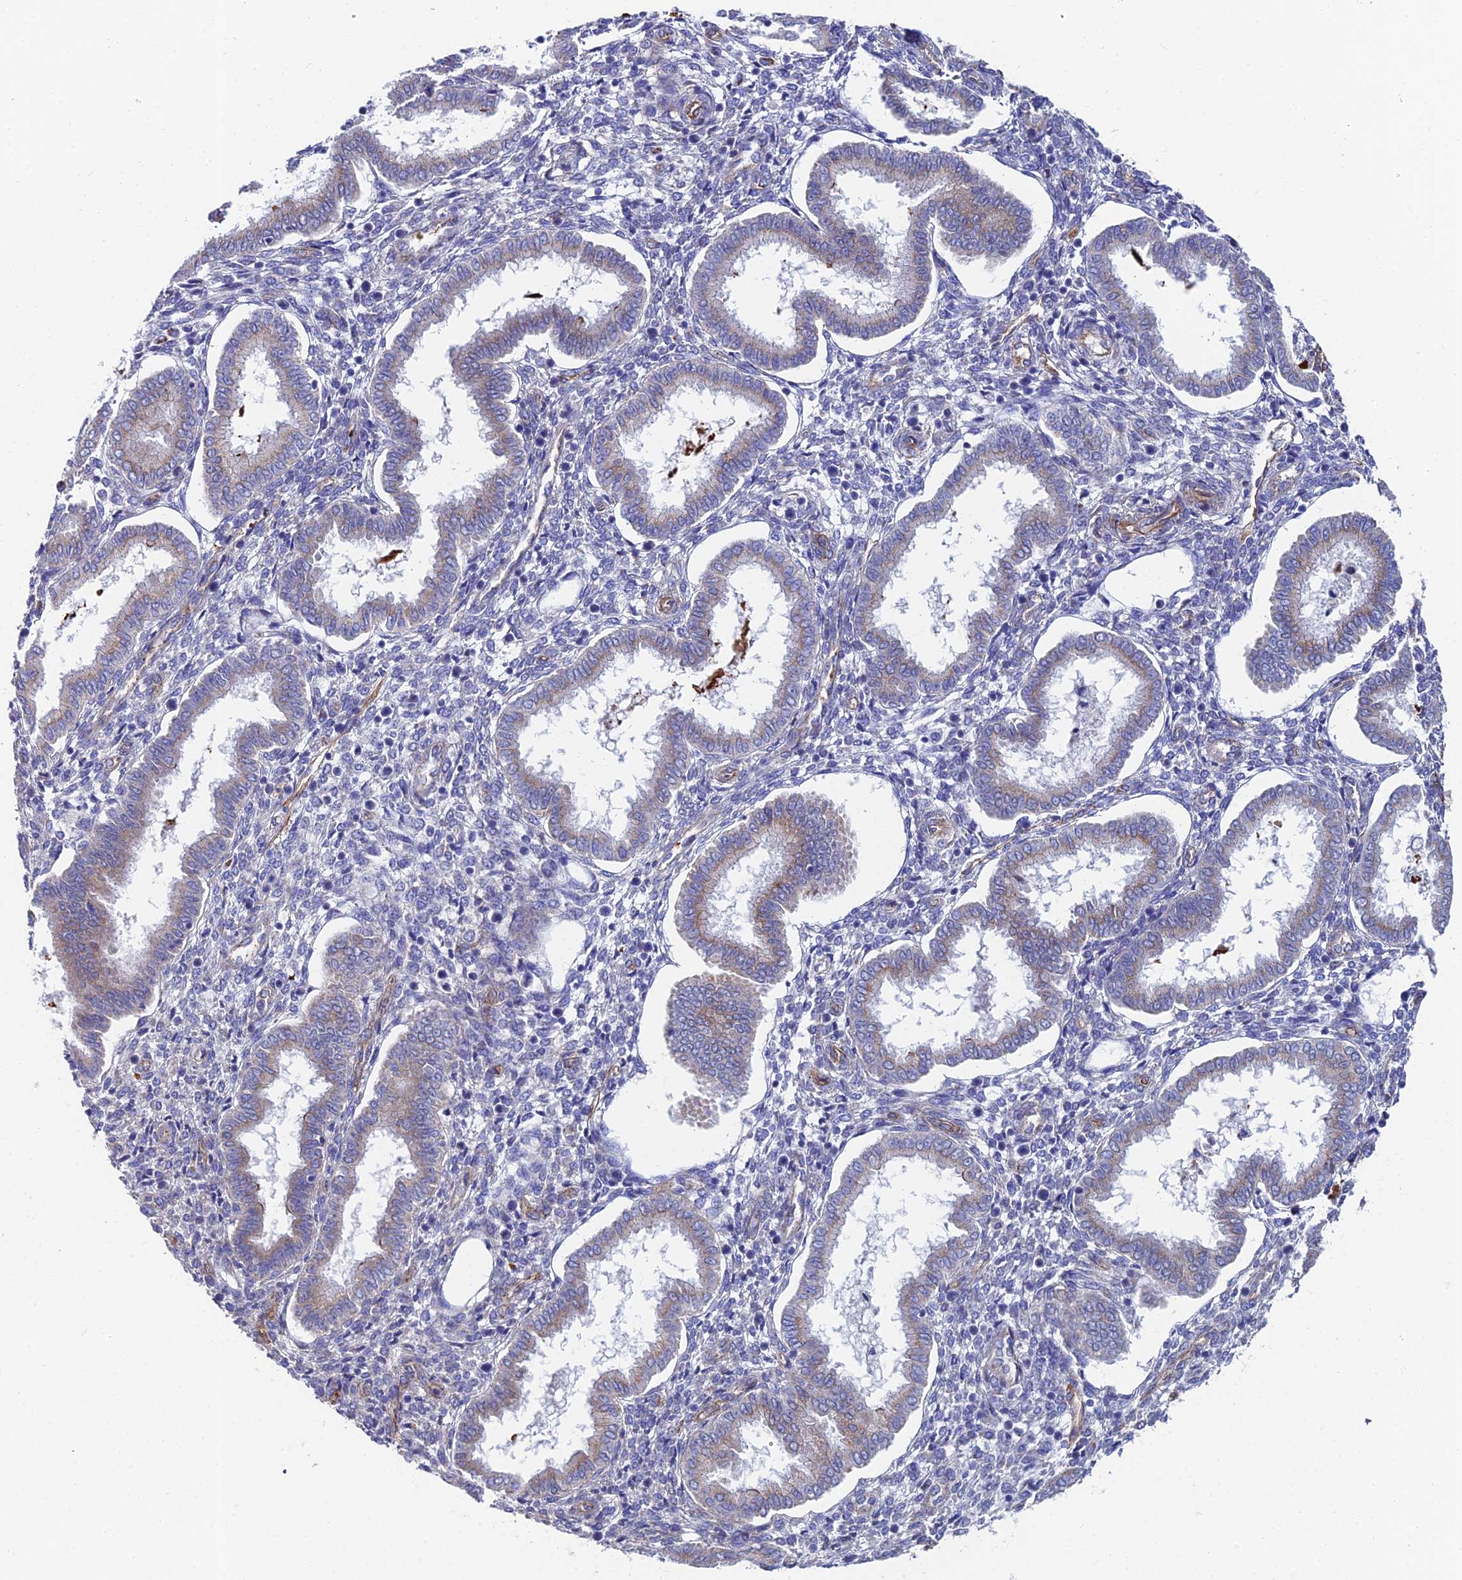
{"staining": {"intensity": "negative", "quantity": "none", "location": "none"}, "tissue": "endometrium", "cell_type": "Cells in endometrial stroma", "image_type": "normal", "snomed": [{"axis": "morphology", "description": "Normal tissue, NOS"}, {"axis": "topography", "description": "Endometrium"}], "caption": "An image of endometrium stained for a protein shows no brown staining in cells in endometrial stroma. (DAB (3,3'-diaminobenzidine) immunohistochemistry (IHC), high magnification).", "gene": "ADGRF3", "patient": {"sex": "female", "age": 24}}